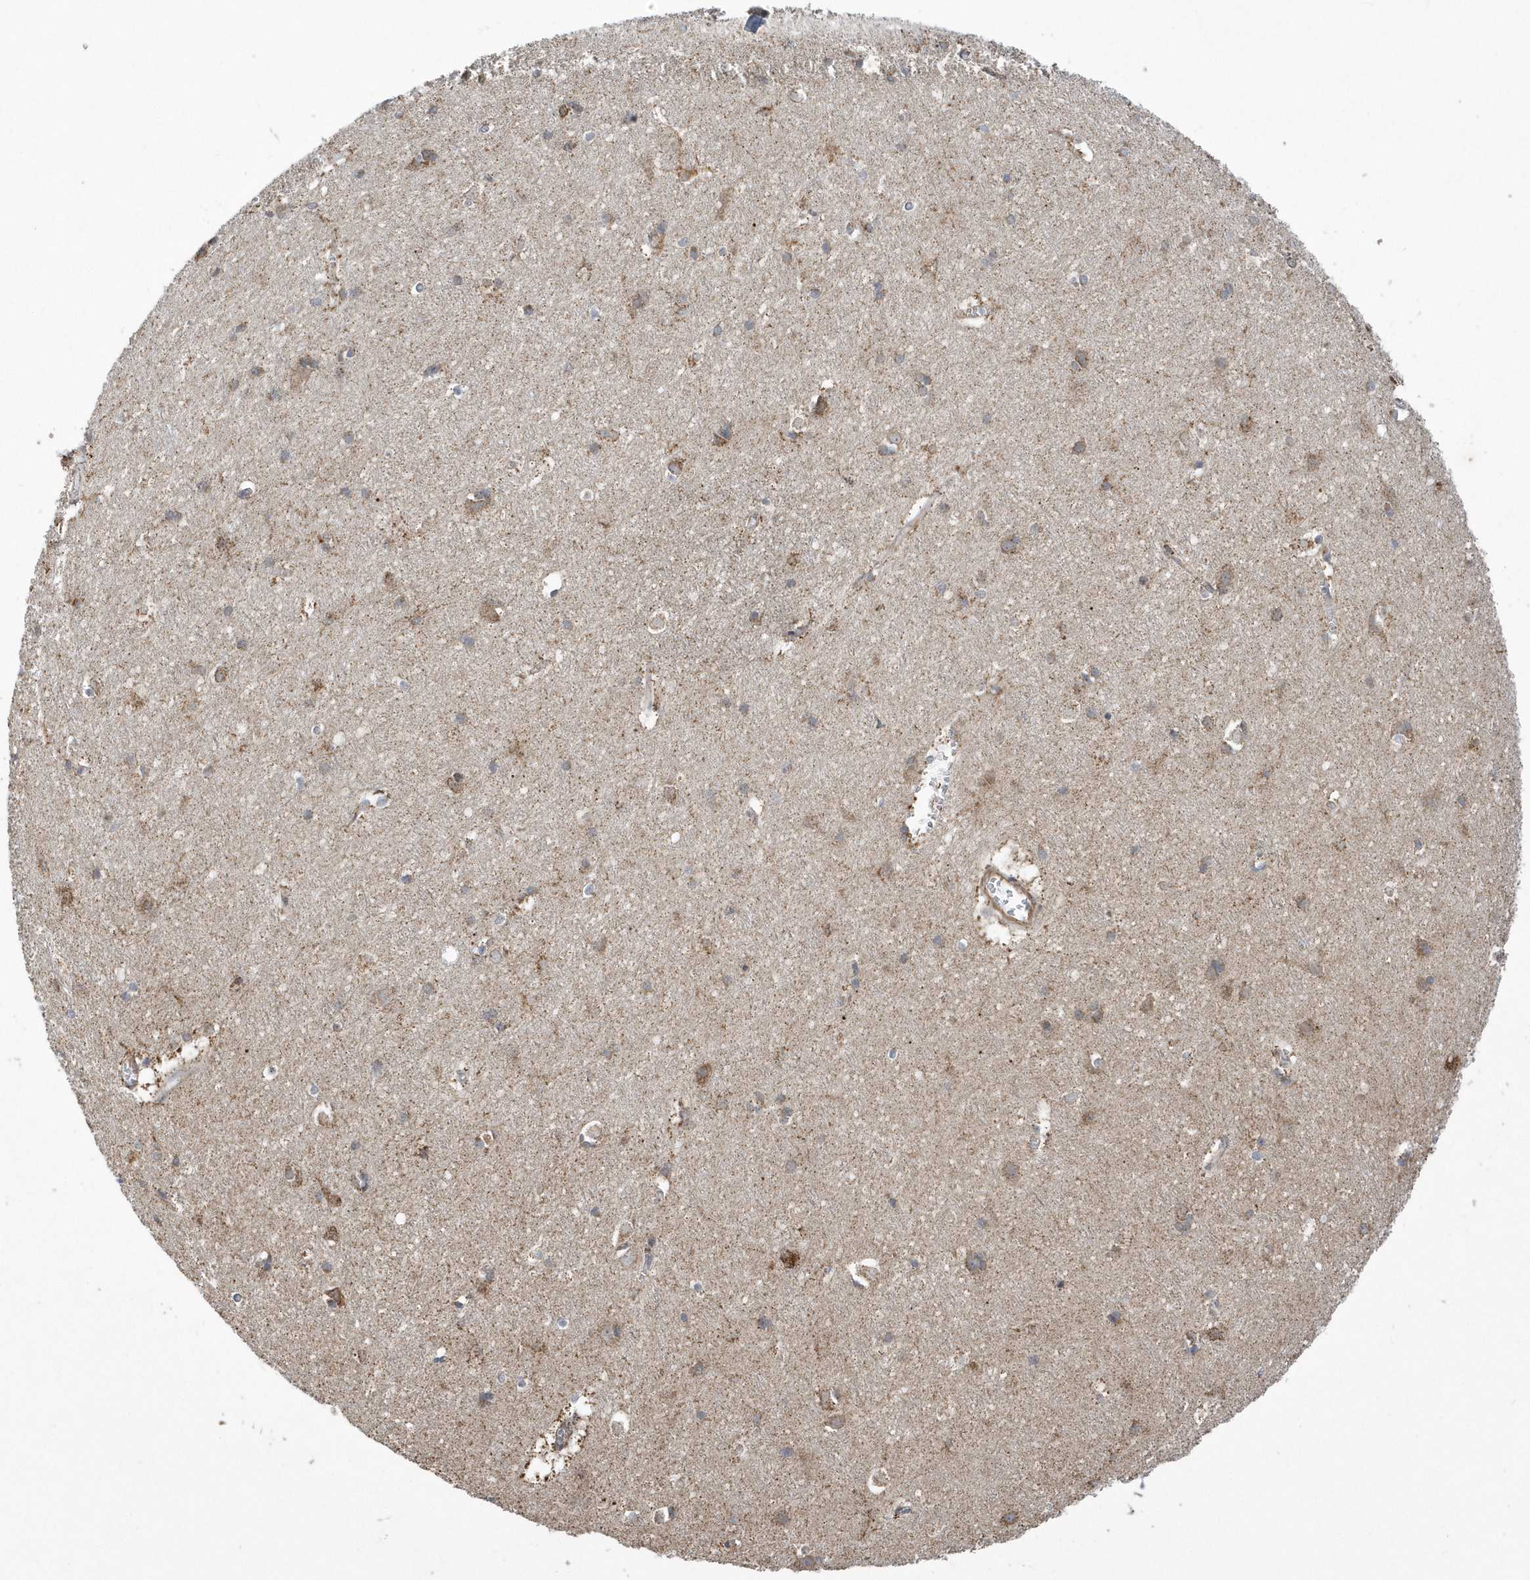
{"staining": {"intensity": "weak", "quantity": ">75%", "location": "cytoplasmic/membranous"}, "tissue": "cerebral cortex", "cell_type": "Endothelial cells", "image_type": "normal", "snomed": [{"axis": "morphology", "description": "Normal tissue, NOS"}, {"axis": "topography", "description": "Cerebral cortex"}], "caption": "Immunohistochemistry histopathology image of normal cerebral cortex stained for a protein (brown), which demonstrates low levels of weak cytoplasmic/membranous staining in about >75% of endothelial cells.", "gene": "SLX9", "patient": {"sex": "male", "age": 54}}